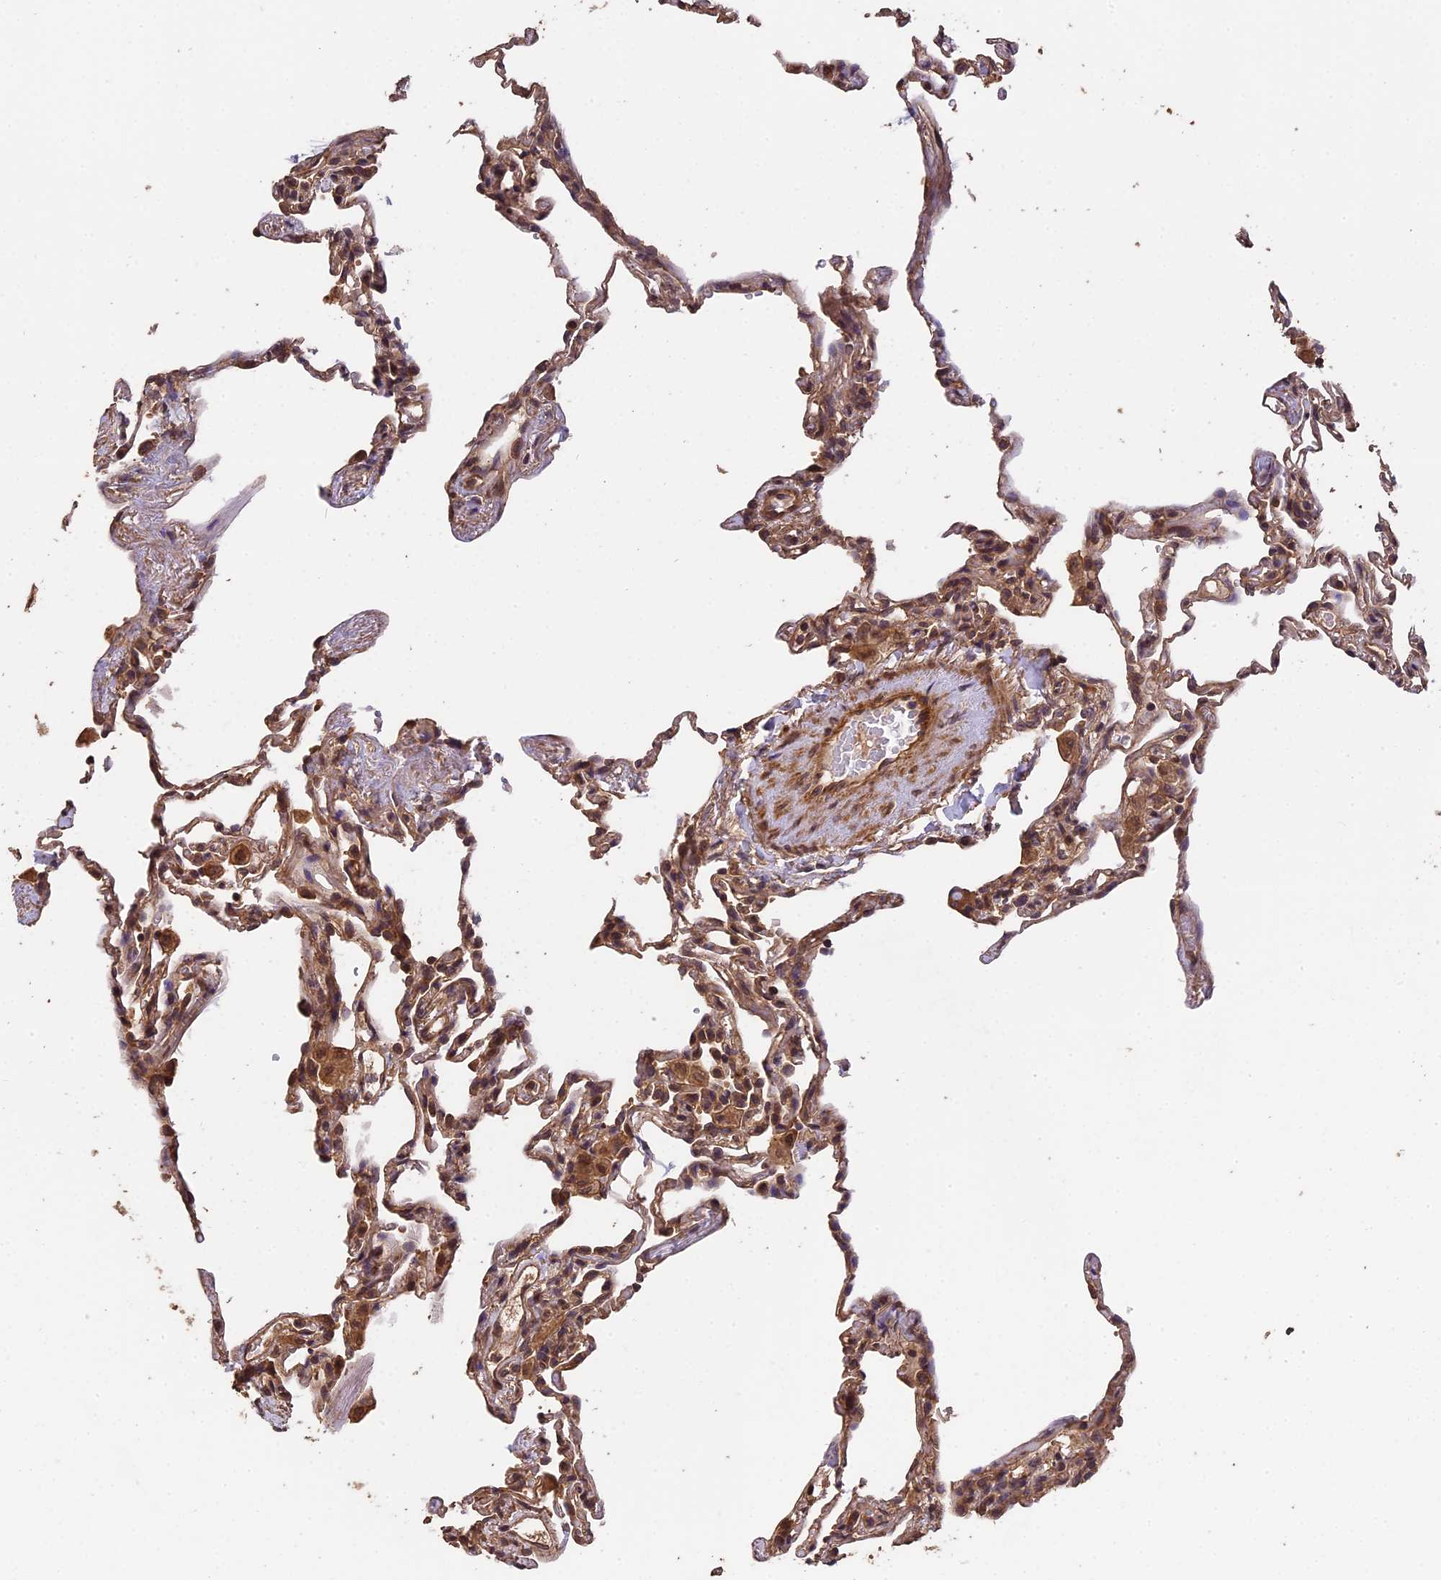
{"staining": {"intensity": "moderate", "quantity": "25%-75%", "location": "cytoplasmic/membranous,nuclear"}, "tissue": "lung", "cell_type": "Alveolar cells", "image_type": "normal", "snomed": [{"axis": "morphology", "description": "Normal tissue, NOS"}, {"axis": "topography", "description": "Lung"}], "caption": "A histopathology image of lung stained for a protein reveals moderate cytoplasmic/membranous,nuclear brown staining in alveolar cells.", "gene": "CHD9", "patient": {"sex": "male", "age": 59}}